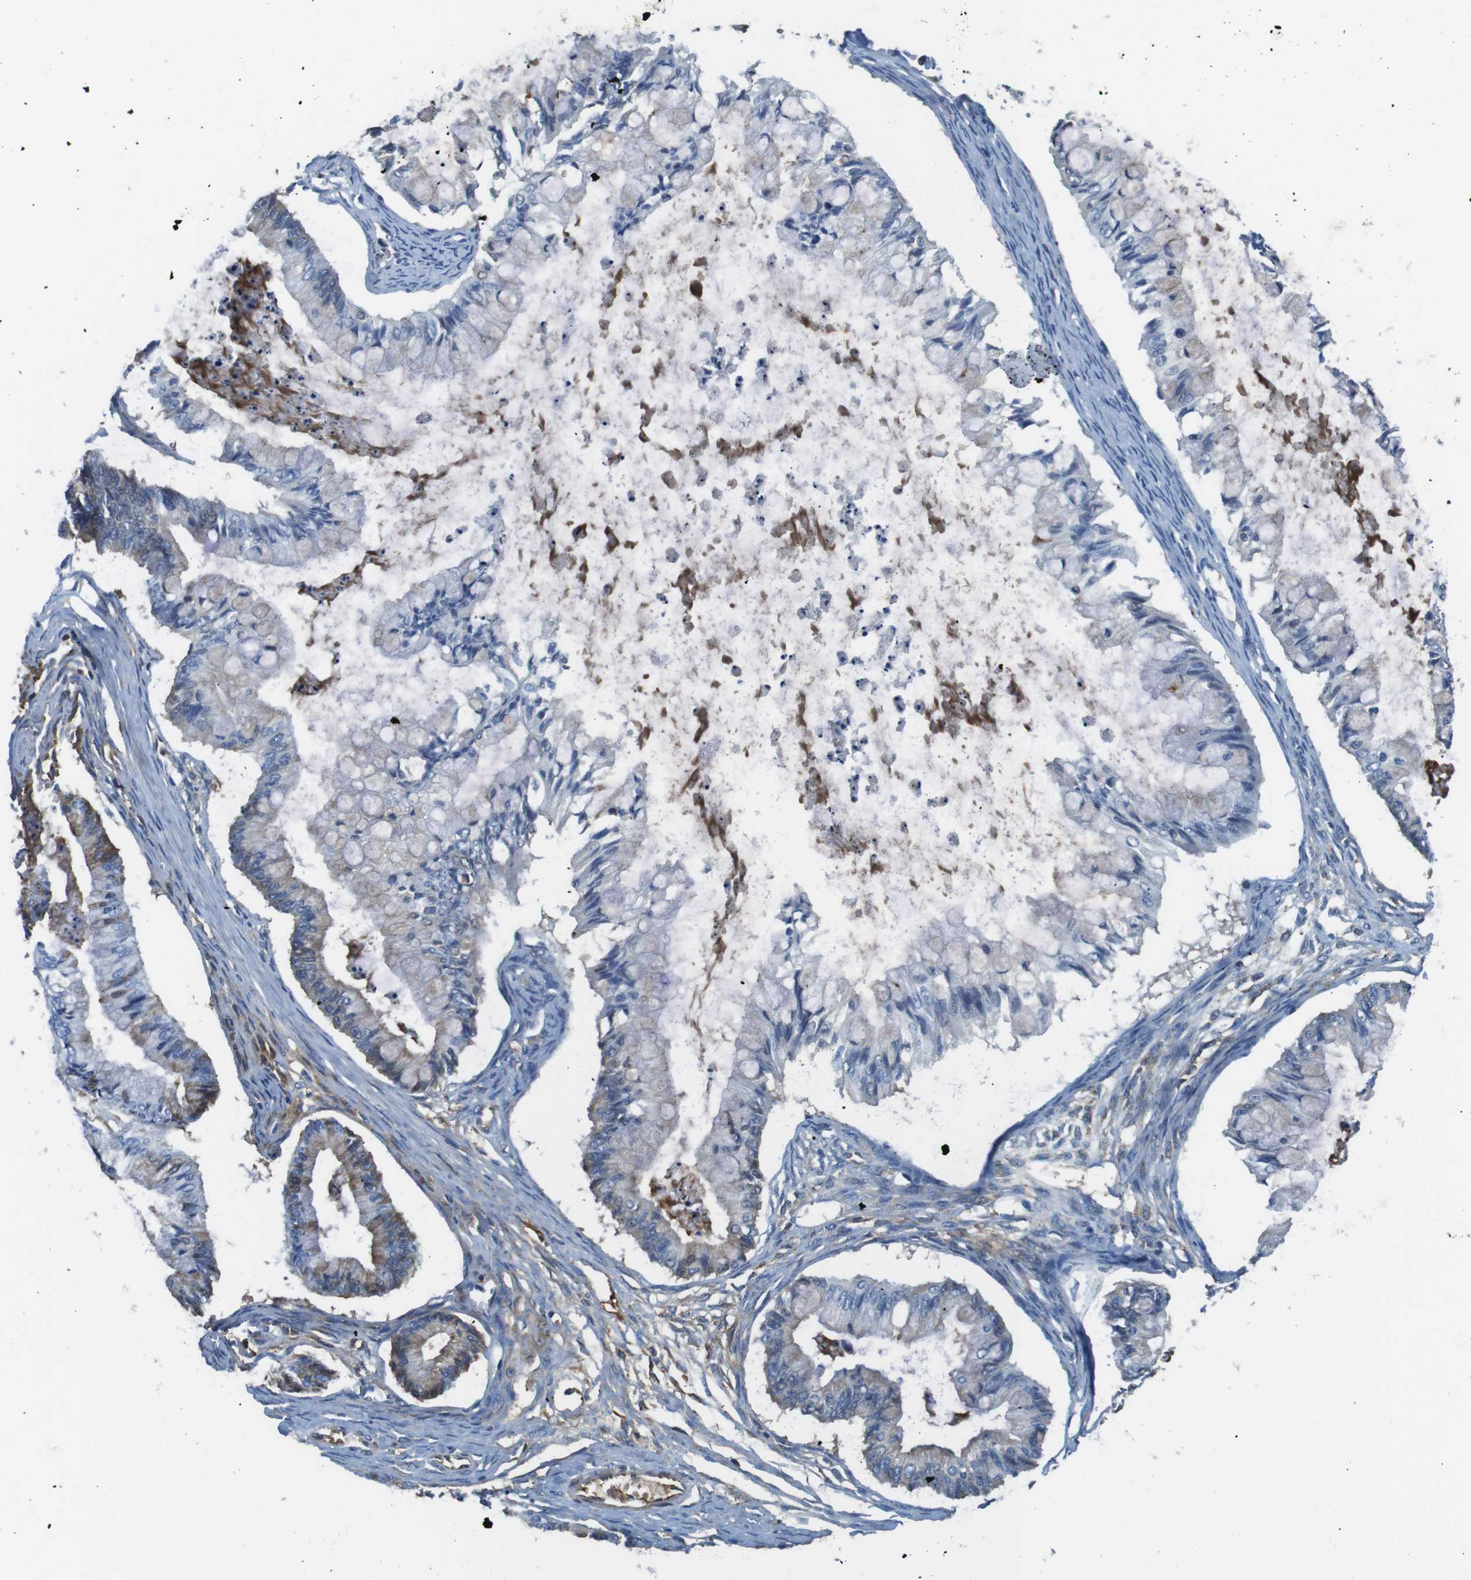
{"staining": {"intensity": "negative", "quantity": "none", "location": "none"}, "tissue": "ovarian cancer", "cell_type": "Tumor cells", "image_type": "cancer", "snomed": [{"axis": "morphology", "description": "Cystadenocarcinoma, mucinous, NOS"}, {"axis": "topography", "description": "Ovary"}], "caption": "Tumor cells show no significant protein positivity in mucinous cystadenocarcinoma (ovarian).", "gene": "TMPRSS15", "patient": {"sex": "female", "age": 57}}